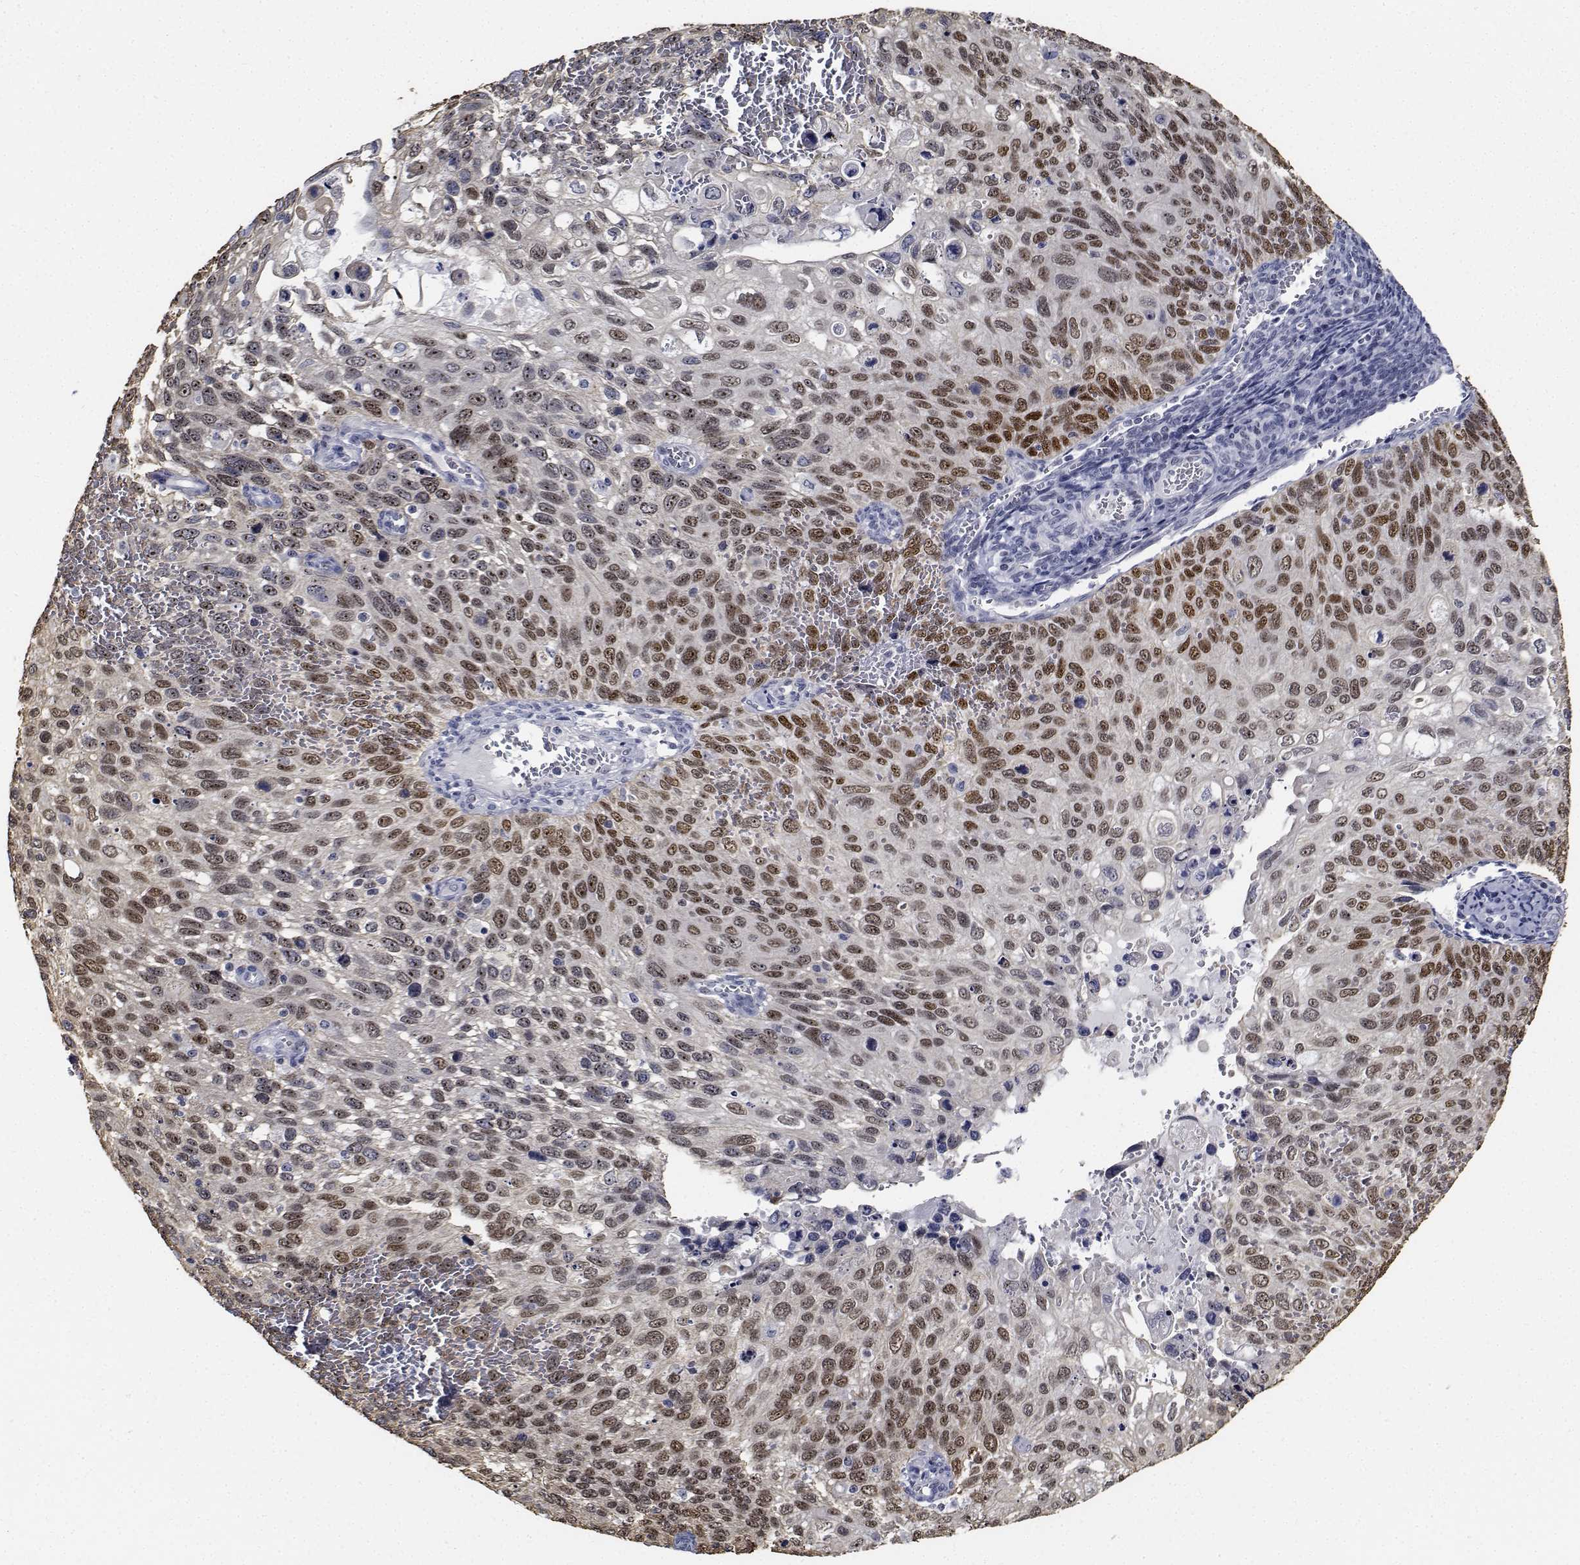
{"staining": {"intensity": "moderate", "quantity": ">75%", "location": "nuclear"}, "tissue": "cervical cancer", "cell_type": "Tumor cells", "image_type": "cancer", "snomed": [{"axis": "morphology", "description": "Squamous cell carcinoma, NOS"}, {"axis": "topography", "description": "Cervix"}], "caption": "IHC micrograph of neoplastic tissue: human cervical squamous cell carcinoma stained using immunohistochemistry (IHC) exhibits medium levels of moderate protein expression localized specifically in the nuclear of tumor cells, appearing as a nuclear brown color.", "gene": "NVL", "patient": {"sex": "female", "age": 70}}